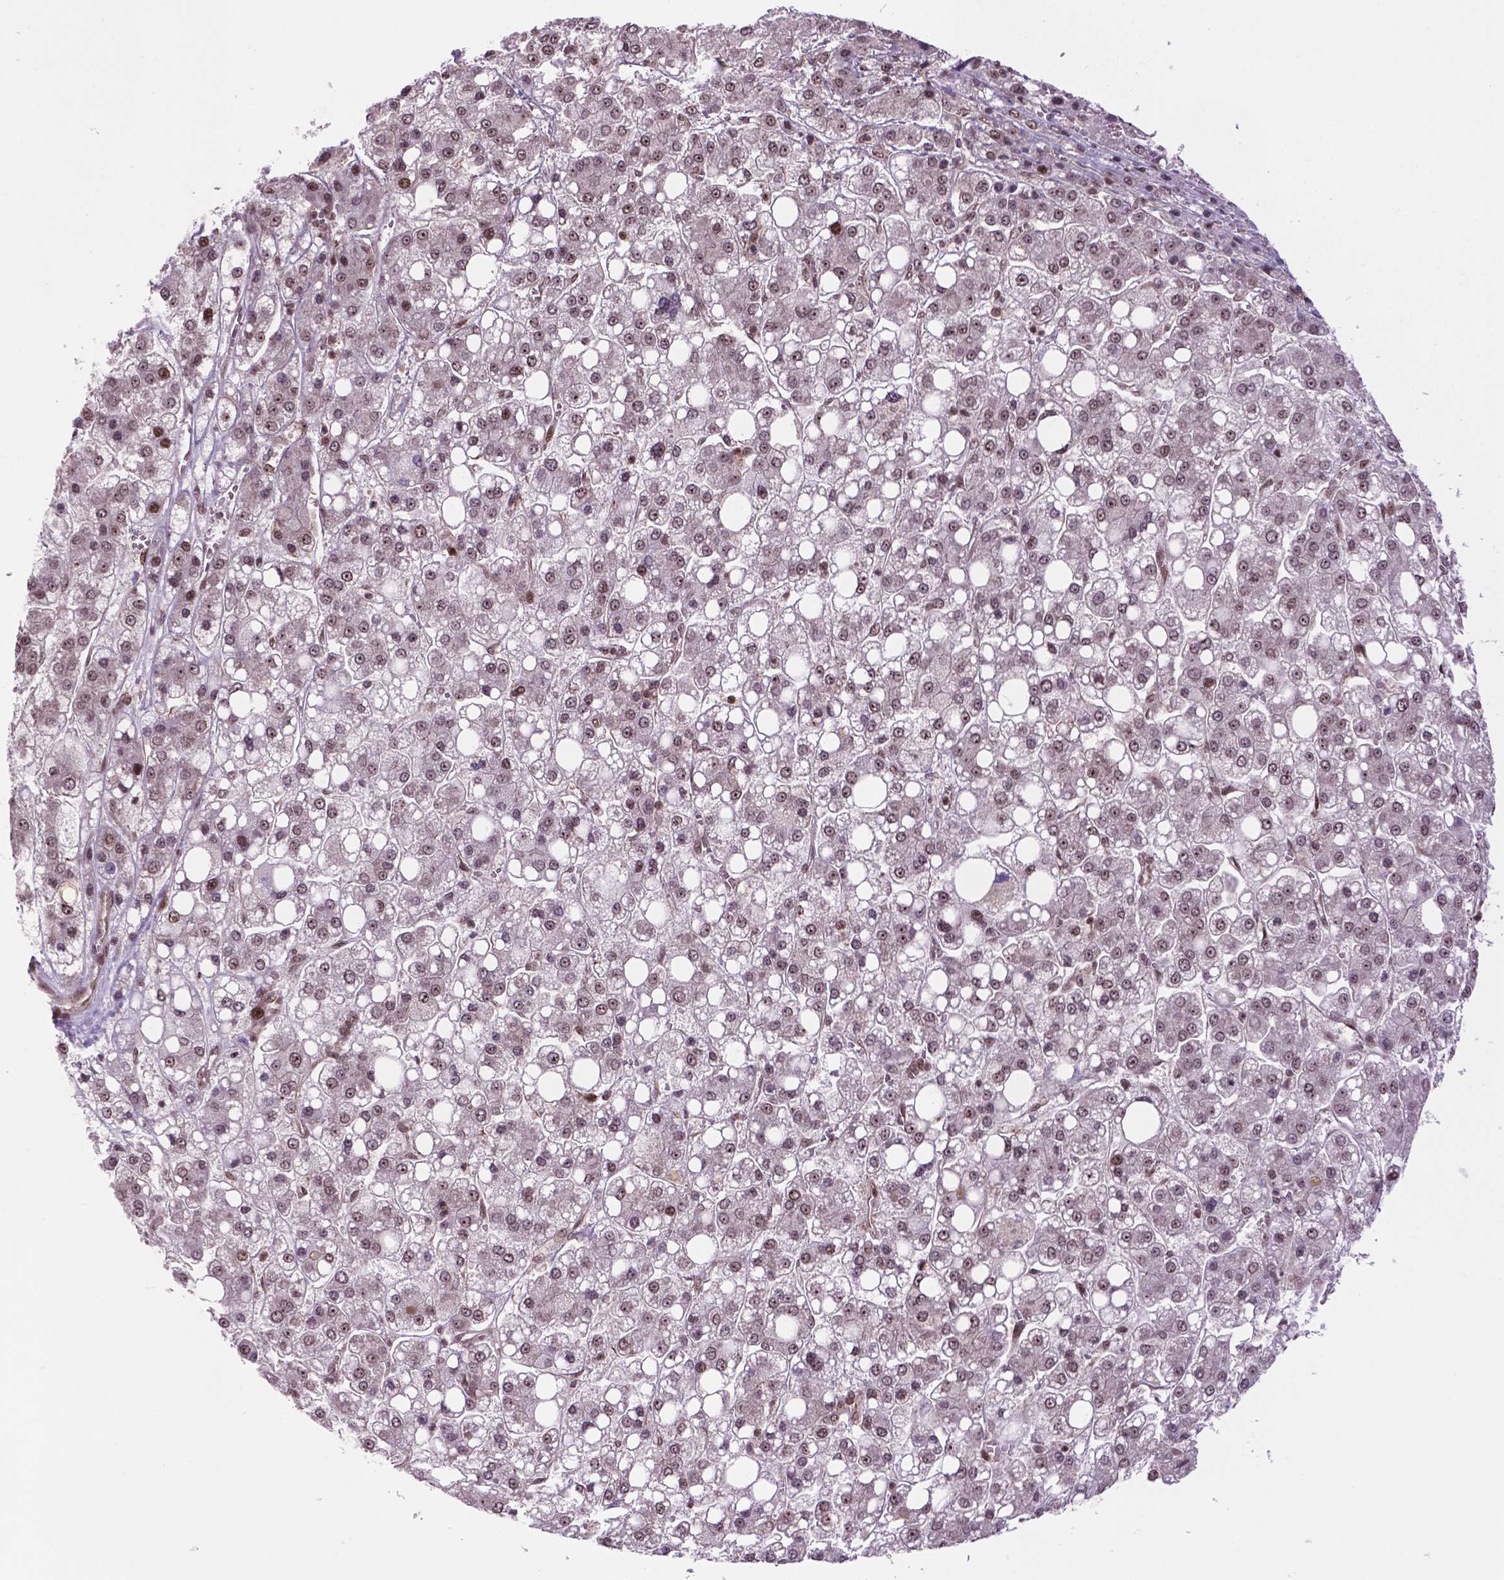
{"staining": {"intensity": "moderate", "quantity": ">75%", "location": "nuclear"}, "tissue": "liver cancer", "cell_type": "Tumor cells", "image_type": "cancer", "snomed": [{"axis": "morphology", "description": "Carcinoma, Hepatocellular, NOS"}, {"axis": "topography", "description": "Liver"}], "caption": "Immunohistochemical staining of human liver cancer (hepatocellular carcinoma) exhibits medium levels of moderate nuclear positivity in about >75% of tumor cells.", "gene": "CSNK2A1", "patient": {"sex": "male", "age": 73}}